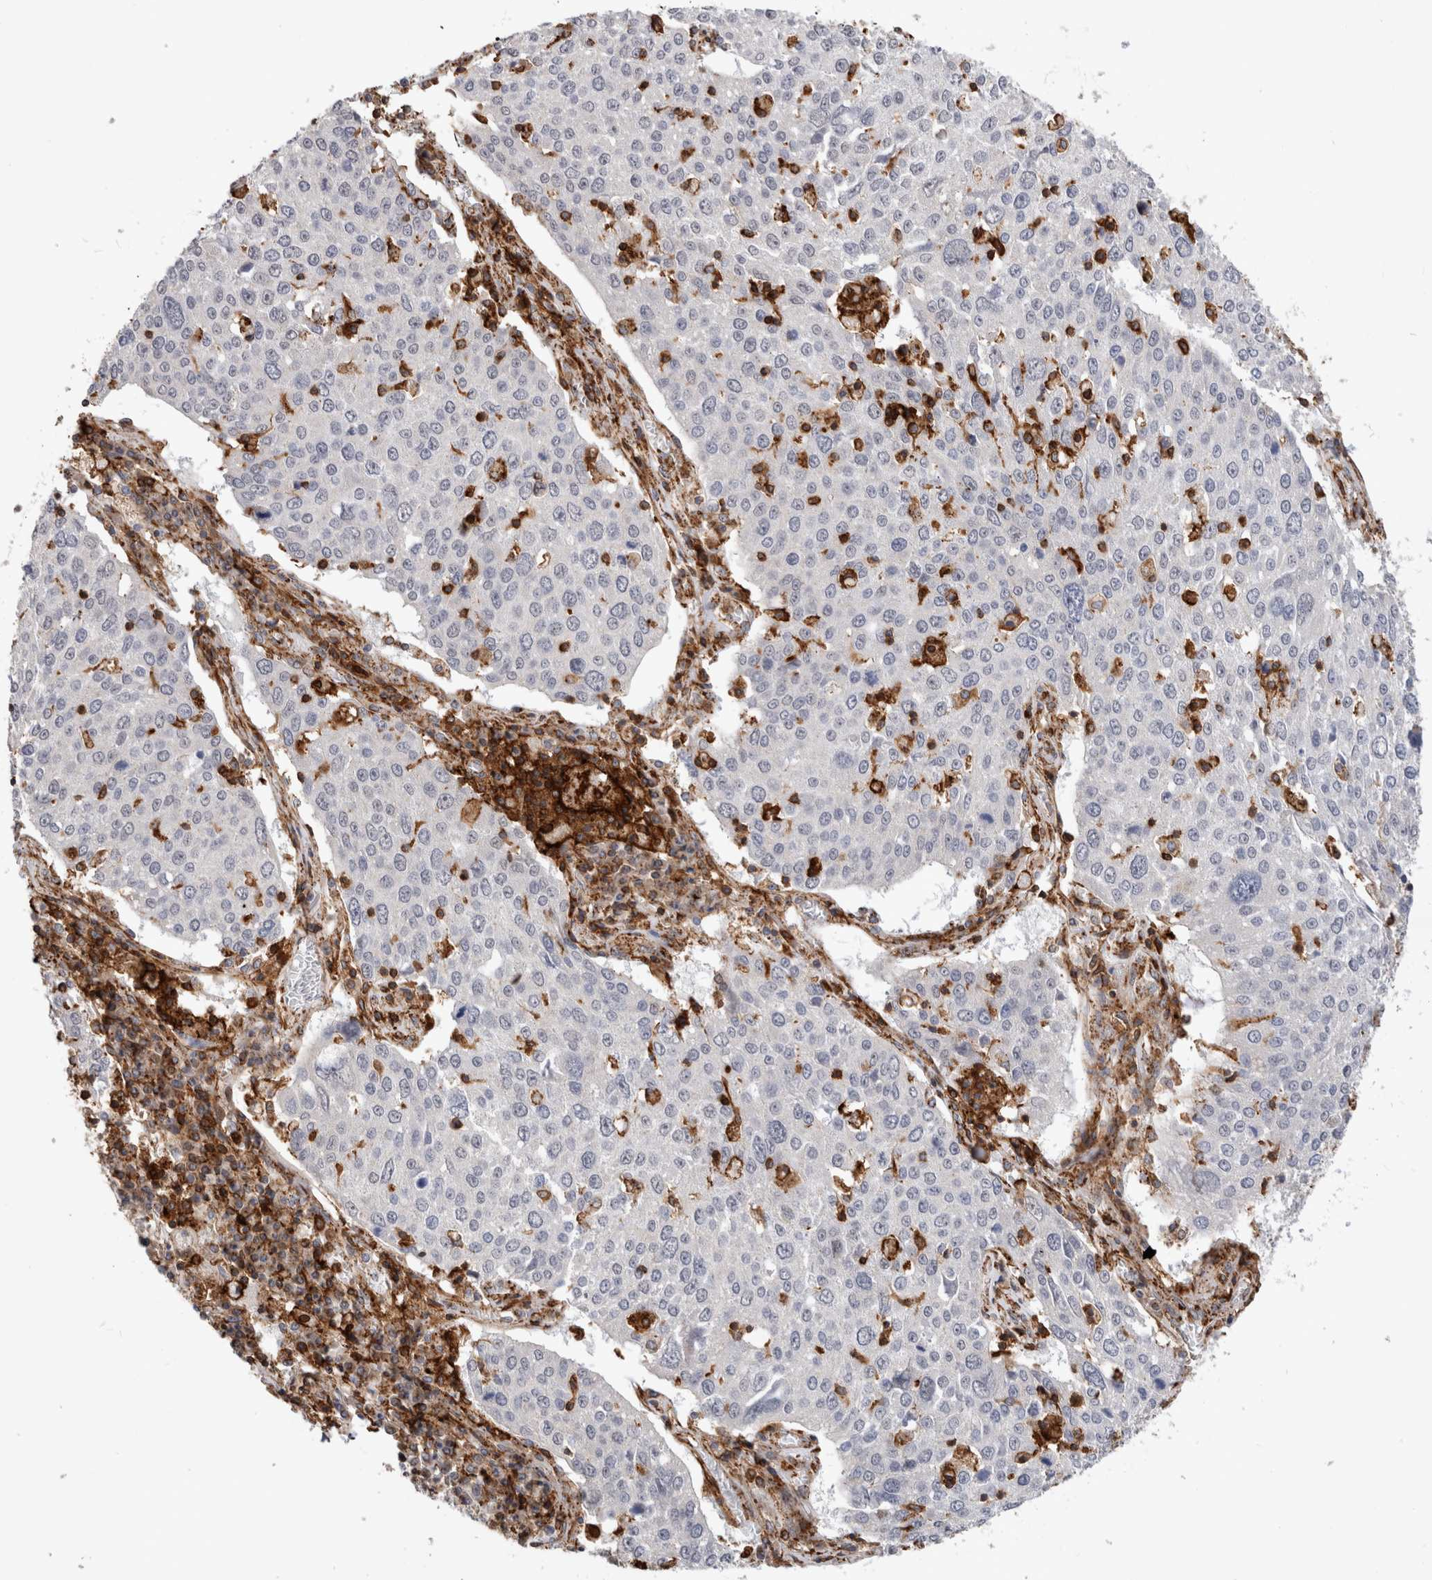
{"staining": {"intensity": "negative", "quantity": "none", "location": "none"}, "tissue": "lung cancer", "cell_type": "Tumor cells", "image_type": "cancer", "snomed": [{"axis": "morphology", "description": "Squamous cell carcinoma, NOS"}, {"axis": "topography", "description": "Lung"}], "caption": "This is a histopathology image of immunohistochemistry (IHC) staining of lung cancer (squamous cell carcinoma), which shows no expression in tumor cells.", "gene": "CCDC88B", "patient": {"sex": "male", "age": 65}}